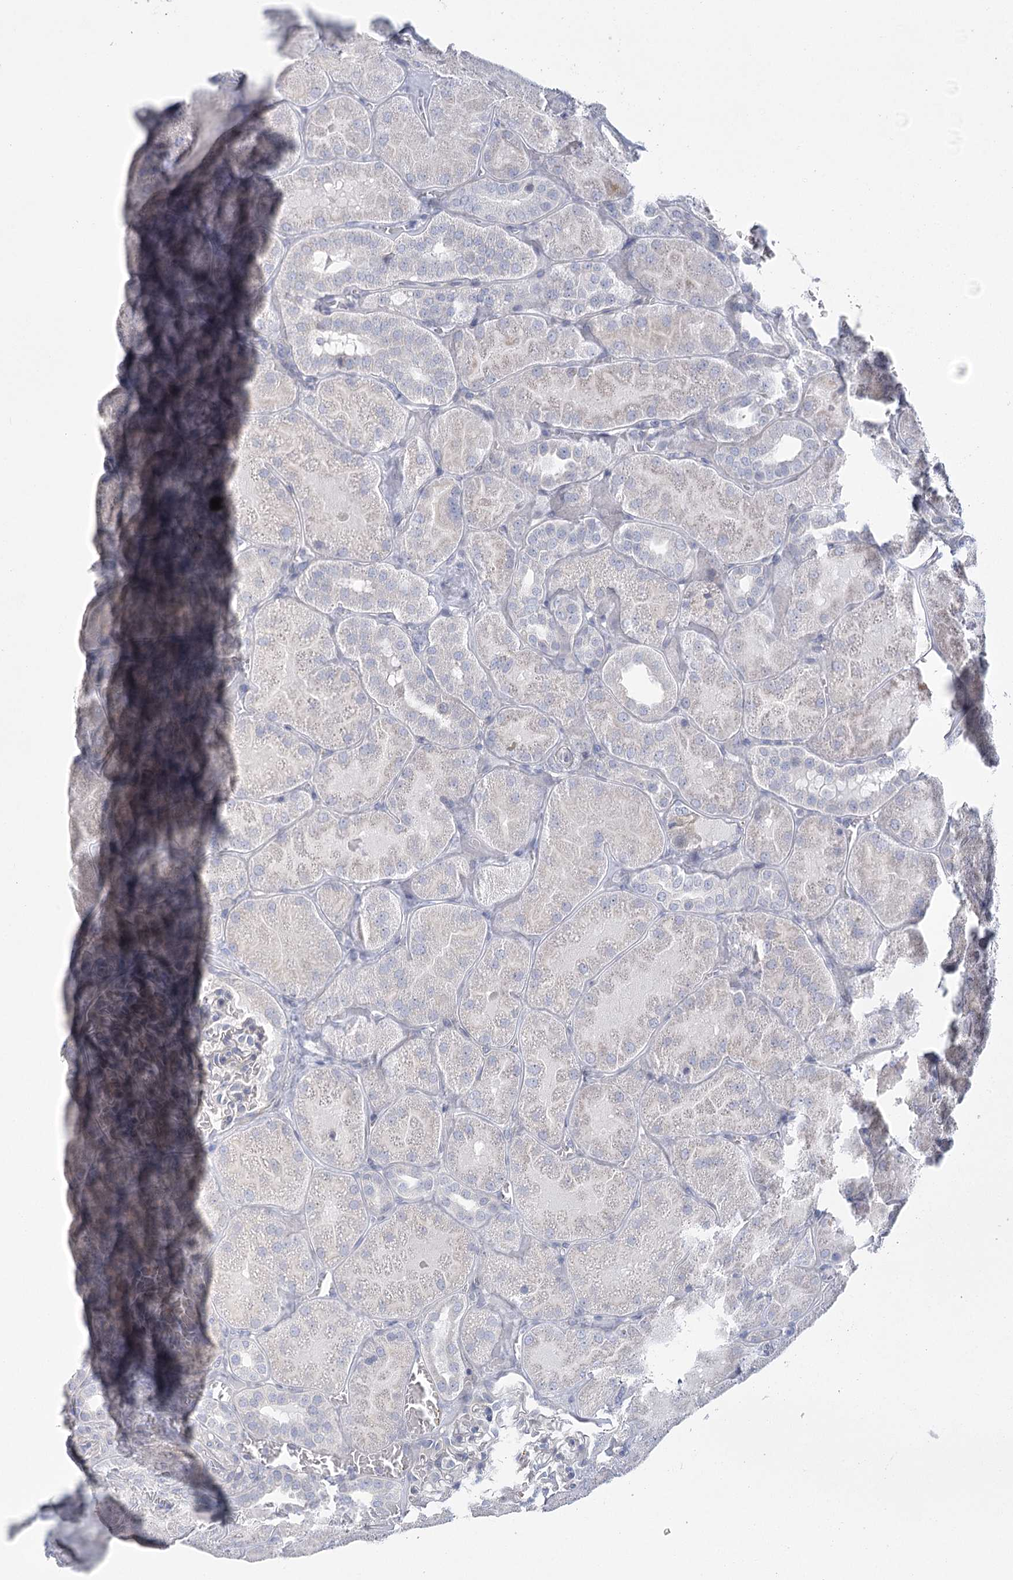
{"staining": {"intensity": "negative", "quantity": "none", "location": "none"}, "tissue": "kidney", "cell_type": "Cells in glomeruli", "image_type": "normal", "snomed": [{"axis": "morphology", "description": "Normal tissue, NOS"}, {"axis": "topography", "description": "Kidney"}], "caption": "The micrograph reveals no staining of cells in glomeruli in normal kidney.", "gene": "FAM76B", "patient": {"sex": "male", "age": 28}}